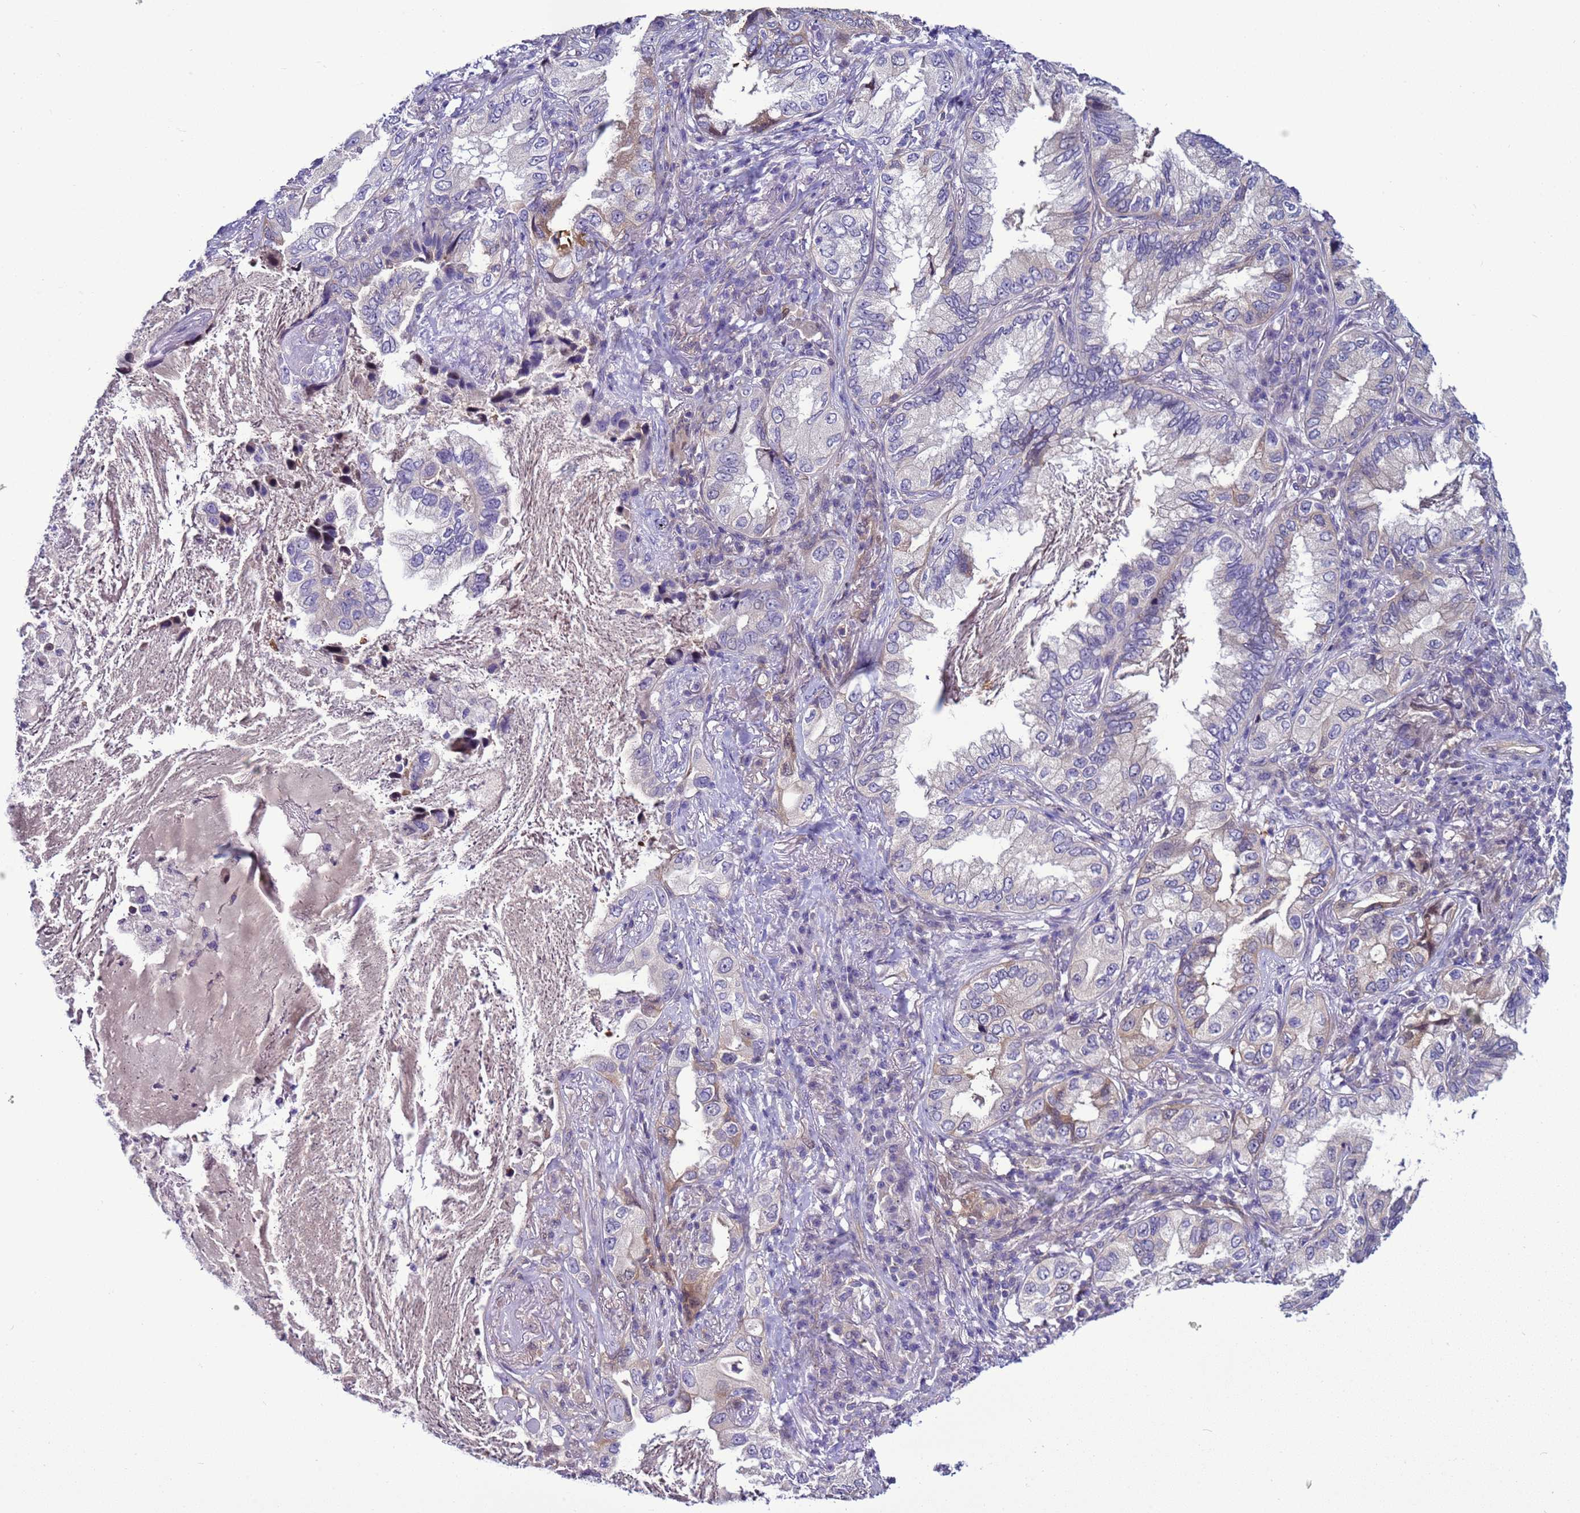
{"staining": {"intensity": "weak", "quantity": "<25%", "location": "cytoplasmic/membranous"}, "tissue": "lung cancer", "cell_type": "Tumor cells", "image_type": "cancer", "snomed": [{"axis": "morphology", "description": "Adenocarcinoma, NOS"}, {"axis": "topography", "description": "Lung"}], "caption": "This histopathology image is of lung adenocarcinoma stained with immunohistochemistry to label a protein in brown with the nuclei are counter-stained blue. There is no staining in tumor cells.", "gene": "NAT2", "patient": {"sex": "female", "age": 69}}